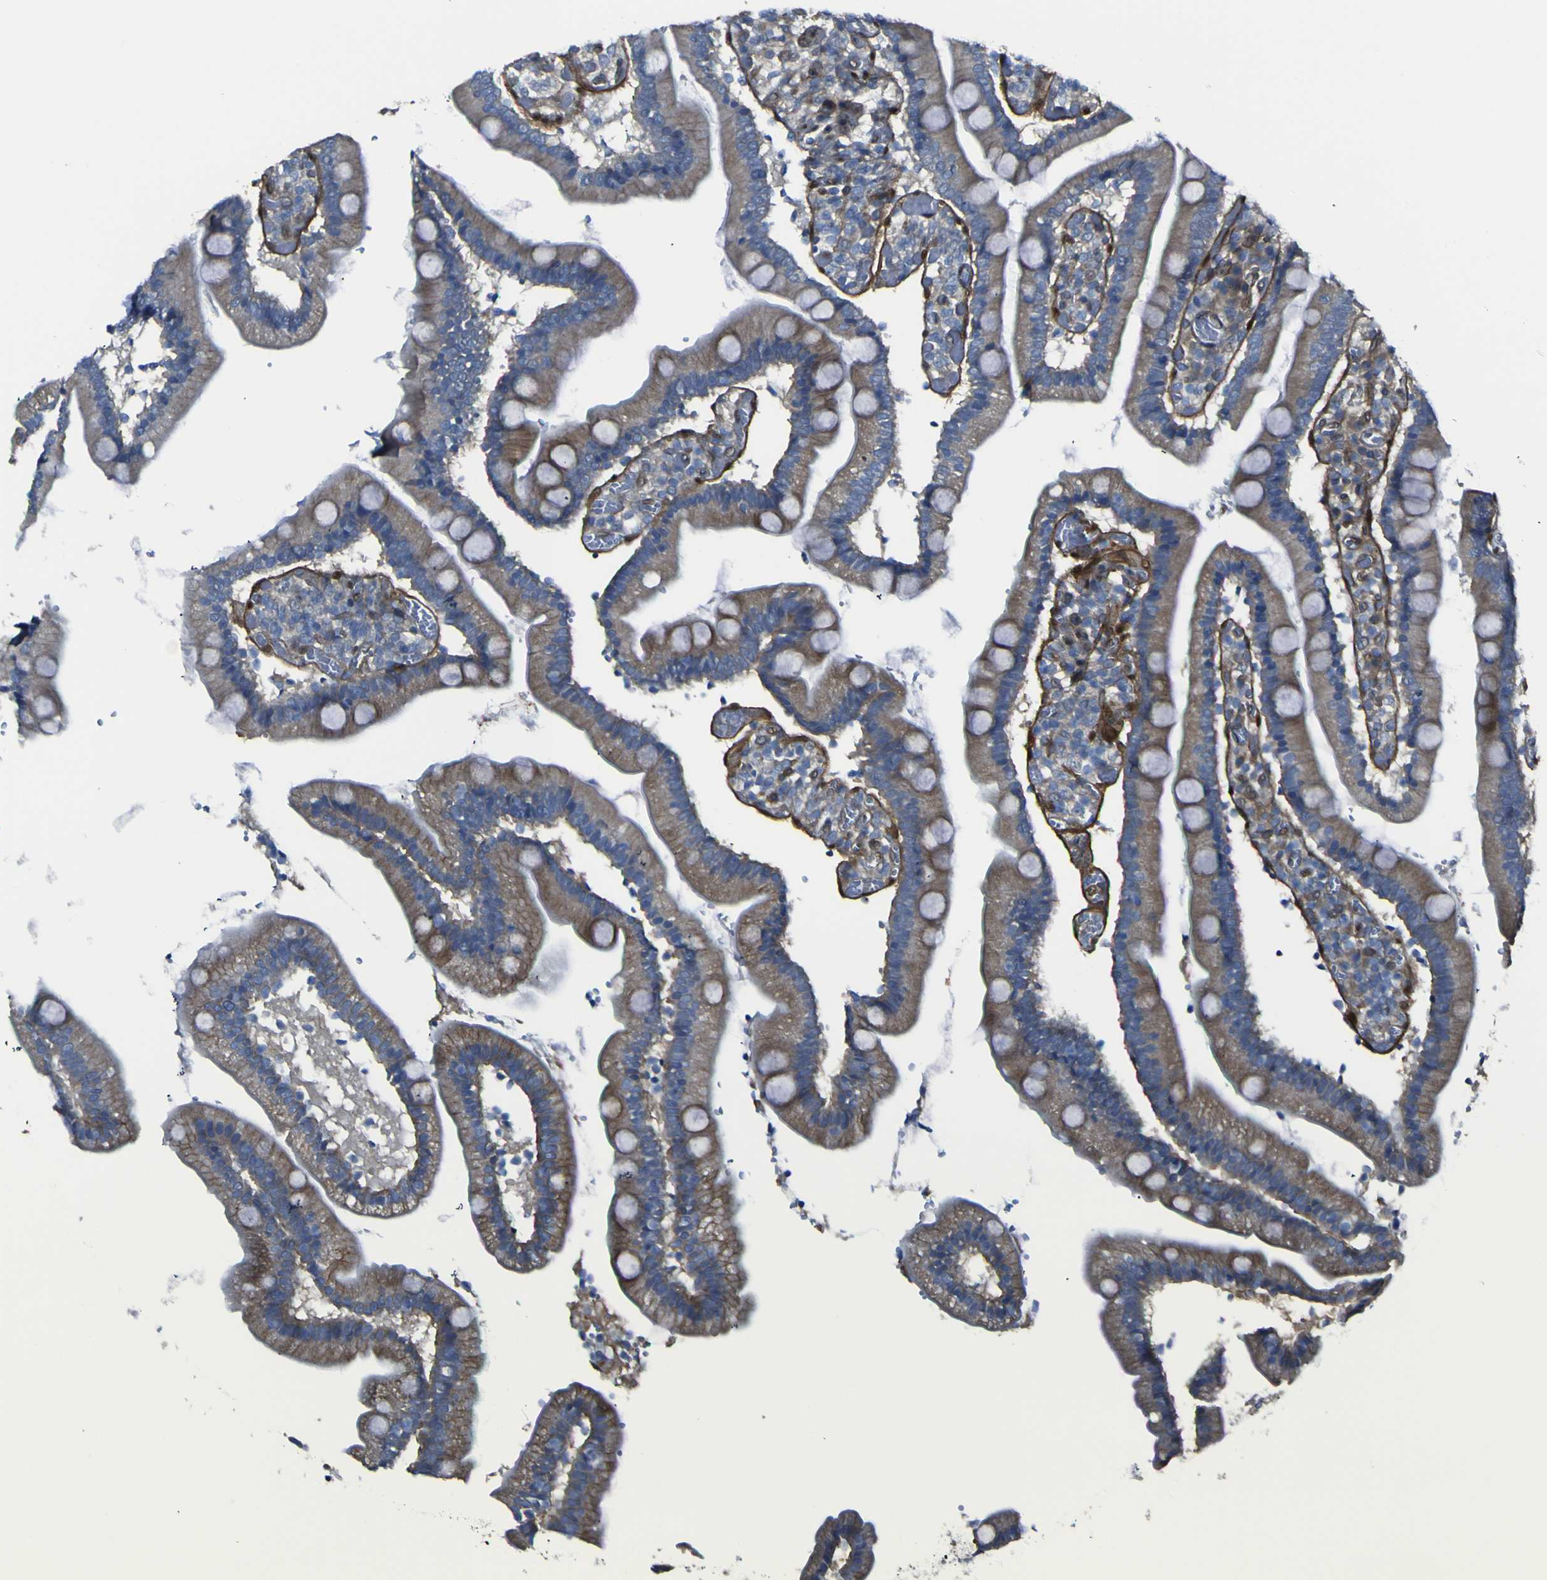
{"staining": {"intensity": "moderate", "quantity": ">75%", "location": "cytoplasmic/membranous"}, "tissue": "duodenum", "cell_type": "Glandular cells", "image_type": "normal", "snomed": [{"axis": "morphology", "description": "Normal tissue, NOS"}, {"axis": "topography", "description": "Duodenum"}], "caption": "Normal duodenum exhibits moderate cytoplasmic/membranous staining in about >75% of glandular cells (DAB IHC, brown staining for protein, blue staining for nuclei)..", "gene": "LRRN1", "patient": {"sex": "male", "age": 66}}